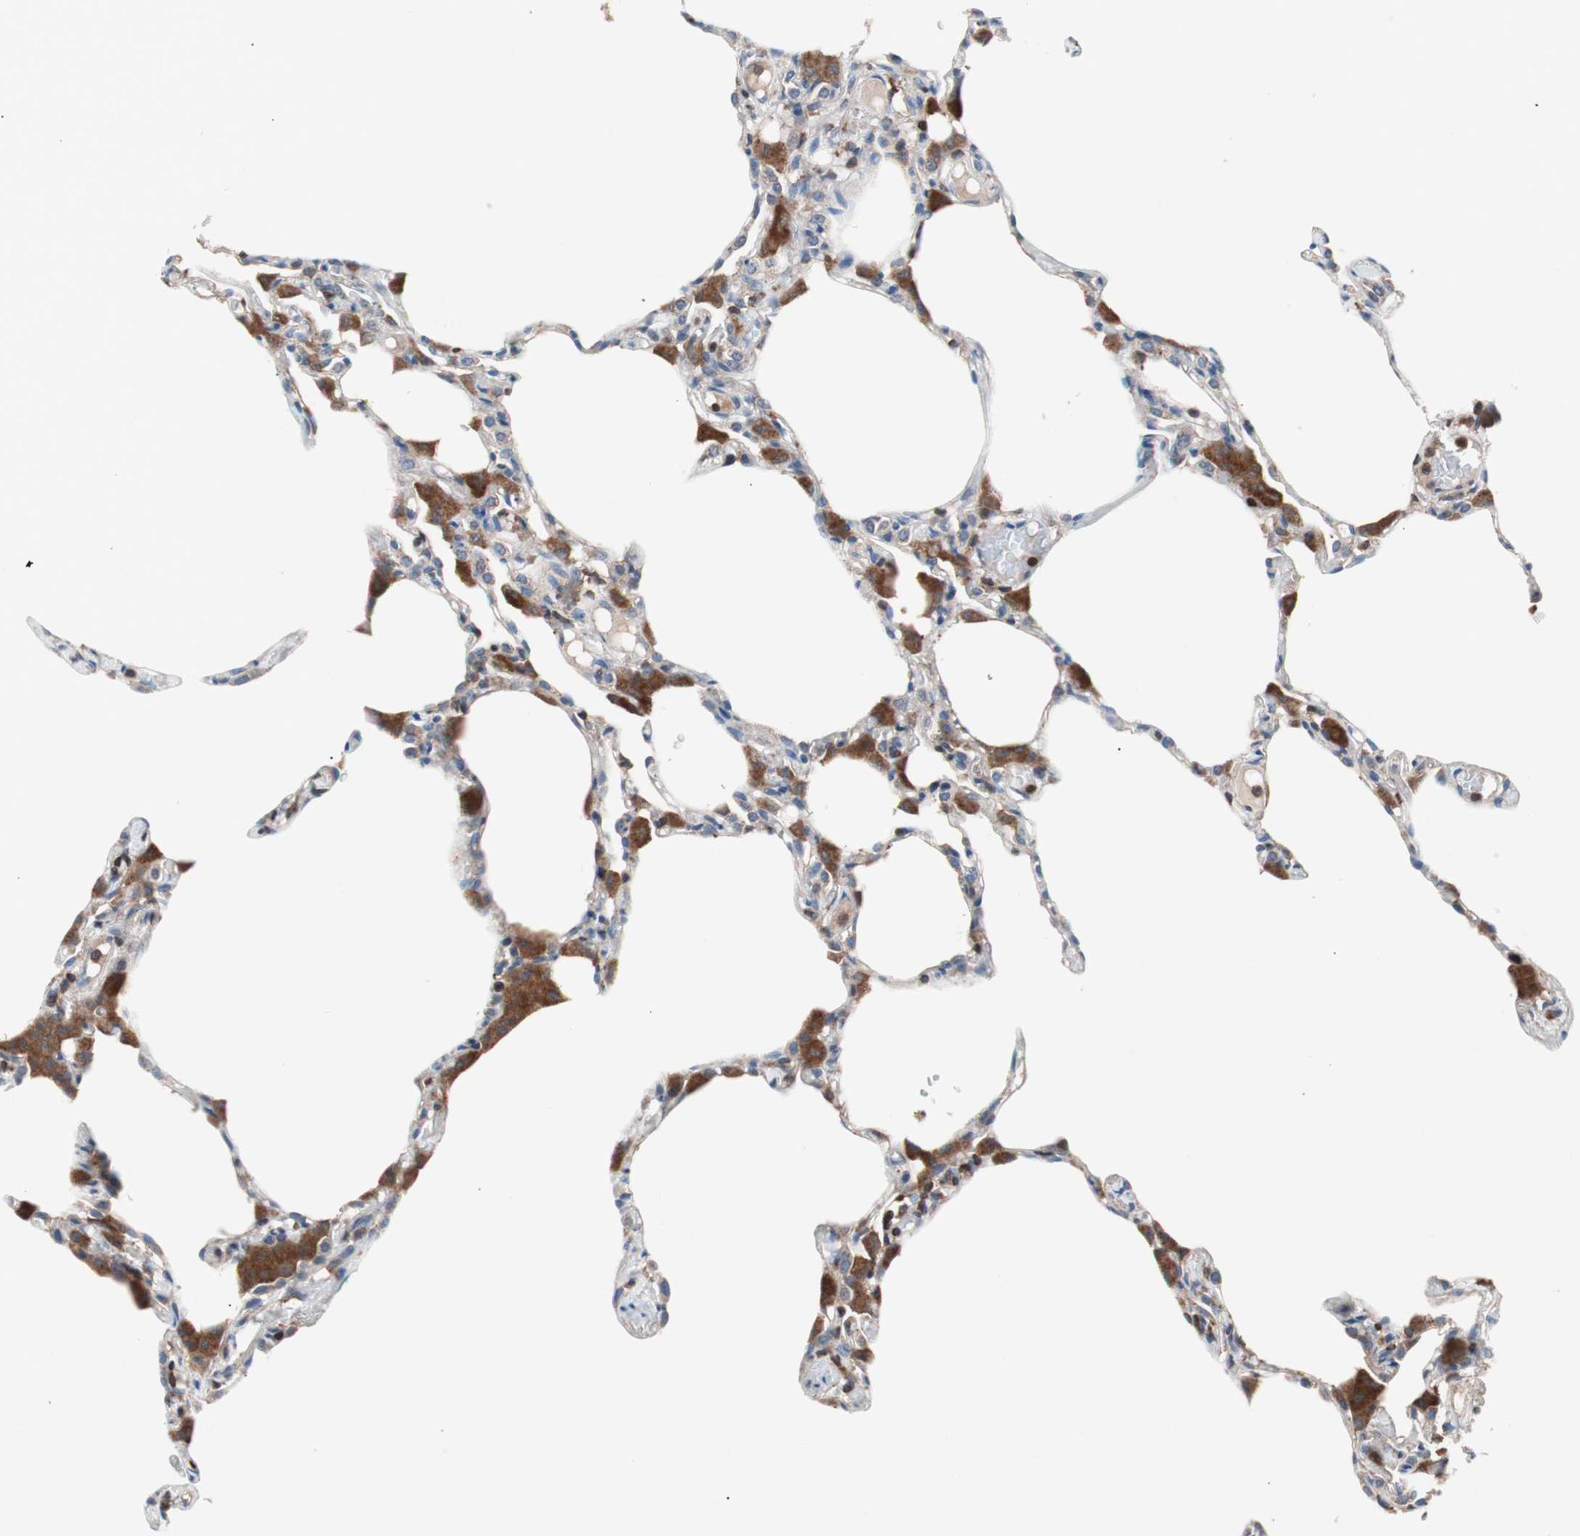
{"staining": {"intensity": "weak", "quantity": "<25%", "location": "cytoplasmic/membranous"}, "tissue": "lung", "cell_type": "Alveolar cells", "image_type": "normal", "snomed": [{"axis": "morphology", "description": "Normal tissue, NOS"}, {"axis": "topography", "description": "Lung"}], "caption": "Alveolar cells are negative for protein expression in unremarkable human lung. (Brightfield microscopy of DAB (3,3'-diaminobenzidine) immunohistochemistry at high magnification).", "gene": "PIK3R1", "patient": {"sex": "female", "age": 49}}